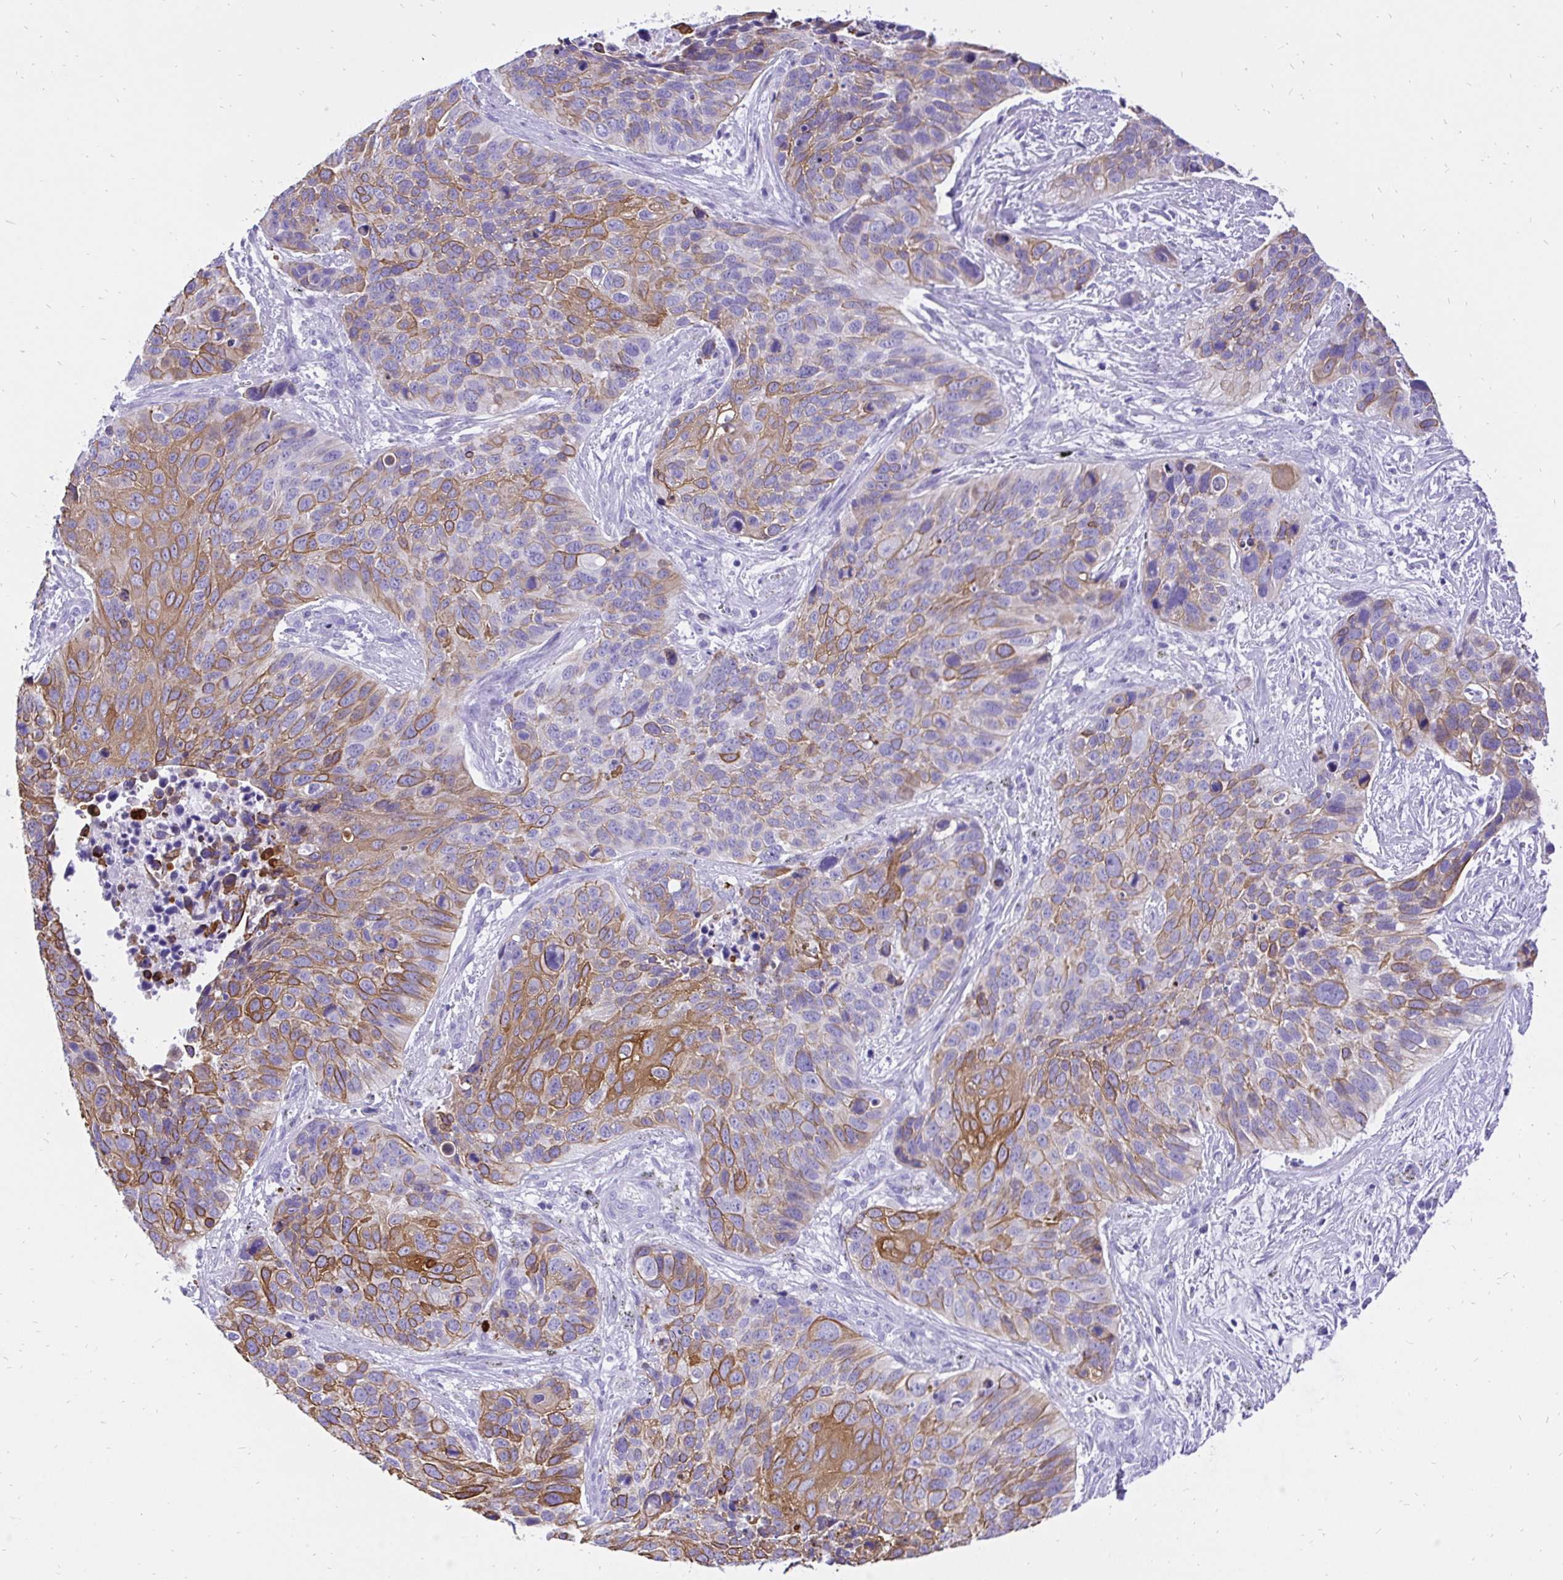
{"staining": {"intensity": "moderate", "quantity": "25%-75%", "location": "cytoplasmic/membranous"}, "tissue": "lung cancer", "cell_type": "Tumor cells", "image_type": "cancer", "snomed": [{"axis": "morphology", "description": "Squamous cell carcinoma, NOS"}, {"axis": "topography", "description": "Lung"}], "caption": "Protein positivity by immunohistochemistry displays moderate cytoplasmic/membranous expression in approximately 25%-75% of tumor cells in lung squamous cell carcinoma.", "gene": "KRT13", "patient": {"sex": "male", "age": 62}}